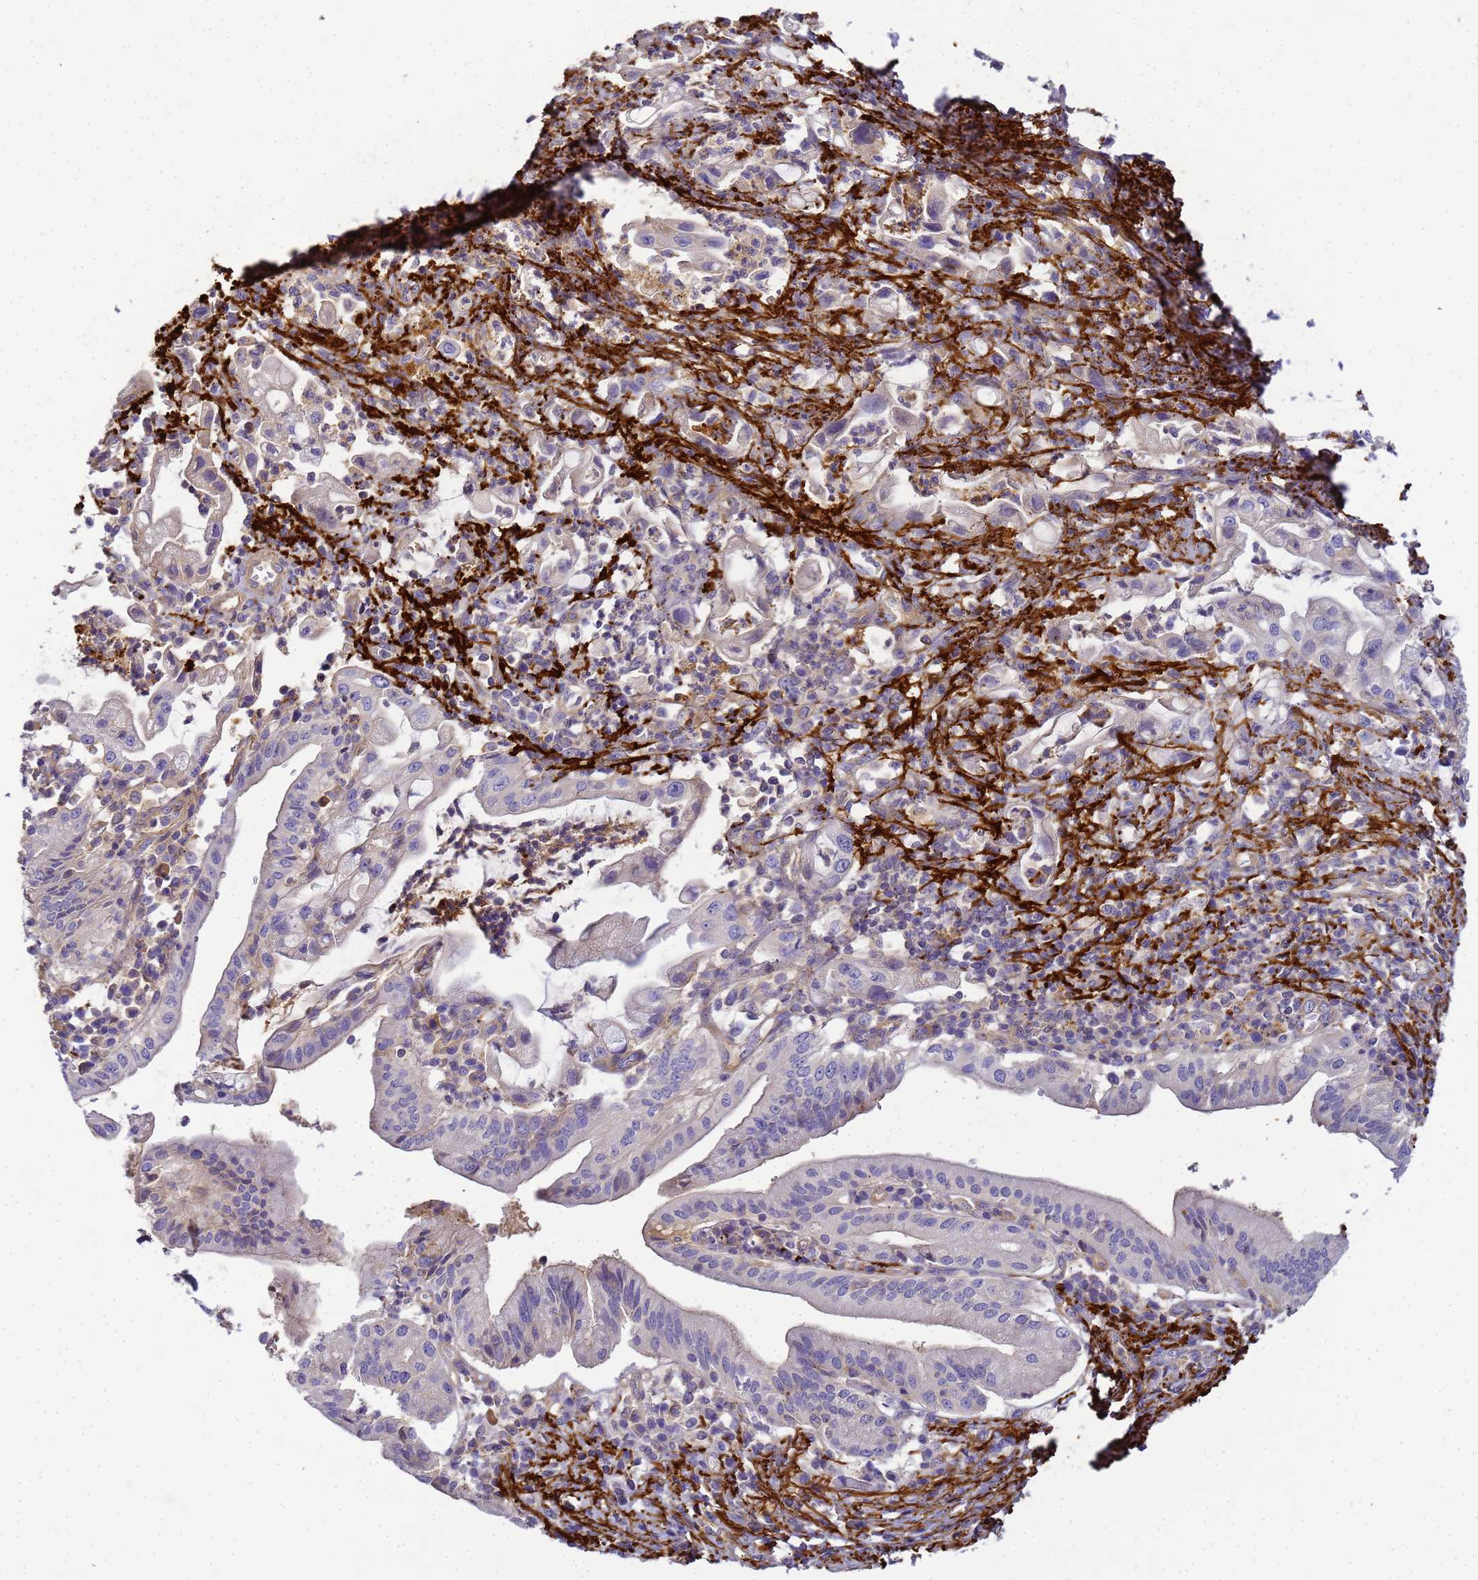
{"staining": {"intensity": "negative", "quantity": "none", "location": "none"}, "tissue": "pancreatic cancer", "cell_type": "Tumor cells", "image_type": "cancer", "snomed": [{"axis": "morphology", "description": "Adenocarcinoma, NOS"}, {"axis": "topography", "description": "Pancreas"}], "caption": "An IHC histopathology image of pancreatic cancer is shown. There is no staining in tumor cells of pancreatic cancer.", "gene": "MYL12A", "patient": {"sex": "female", "age": 61}}